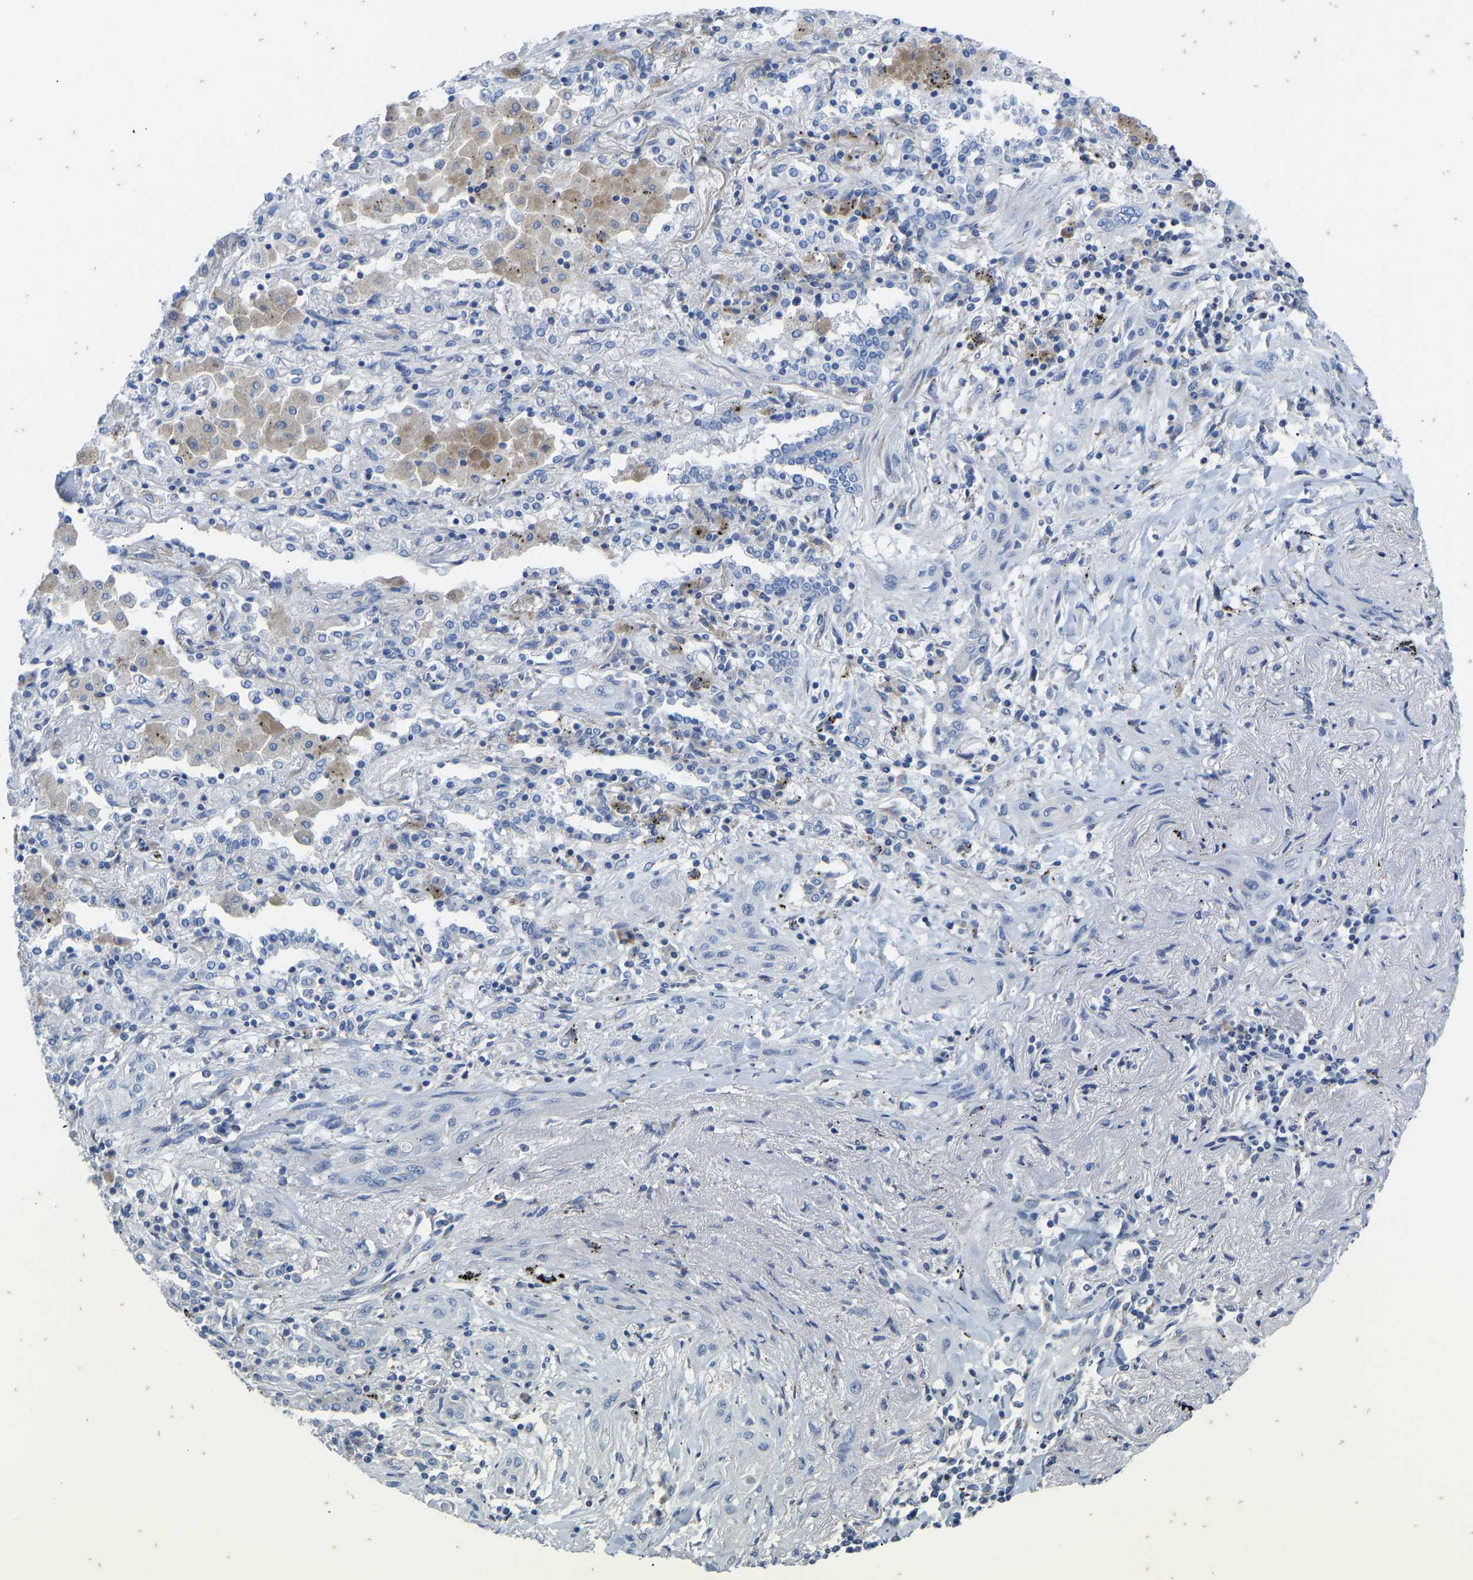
{"staining": {"intensity": "negative", "quantity": "none", "location": "none"}, "tissue": "lung cancer", "cell_type": "Tumor cells", "image_type": "cancer", "snomed": [{"axis": "morphology", "description": "Squamous cell carcinoma, NOS"}, {"axis": "topography", "description": "Lung"}], "caption": "The photomicrograph displays no significant expression in tumor cells of squamous cell carcinoma (lung).", "gene": "OLIG2", "patient": {"sex": "female", "age": 47}}